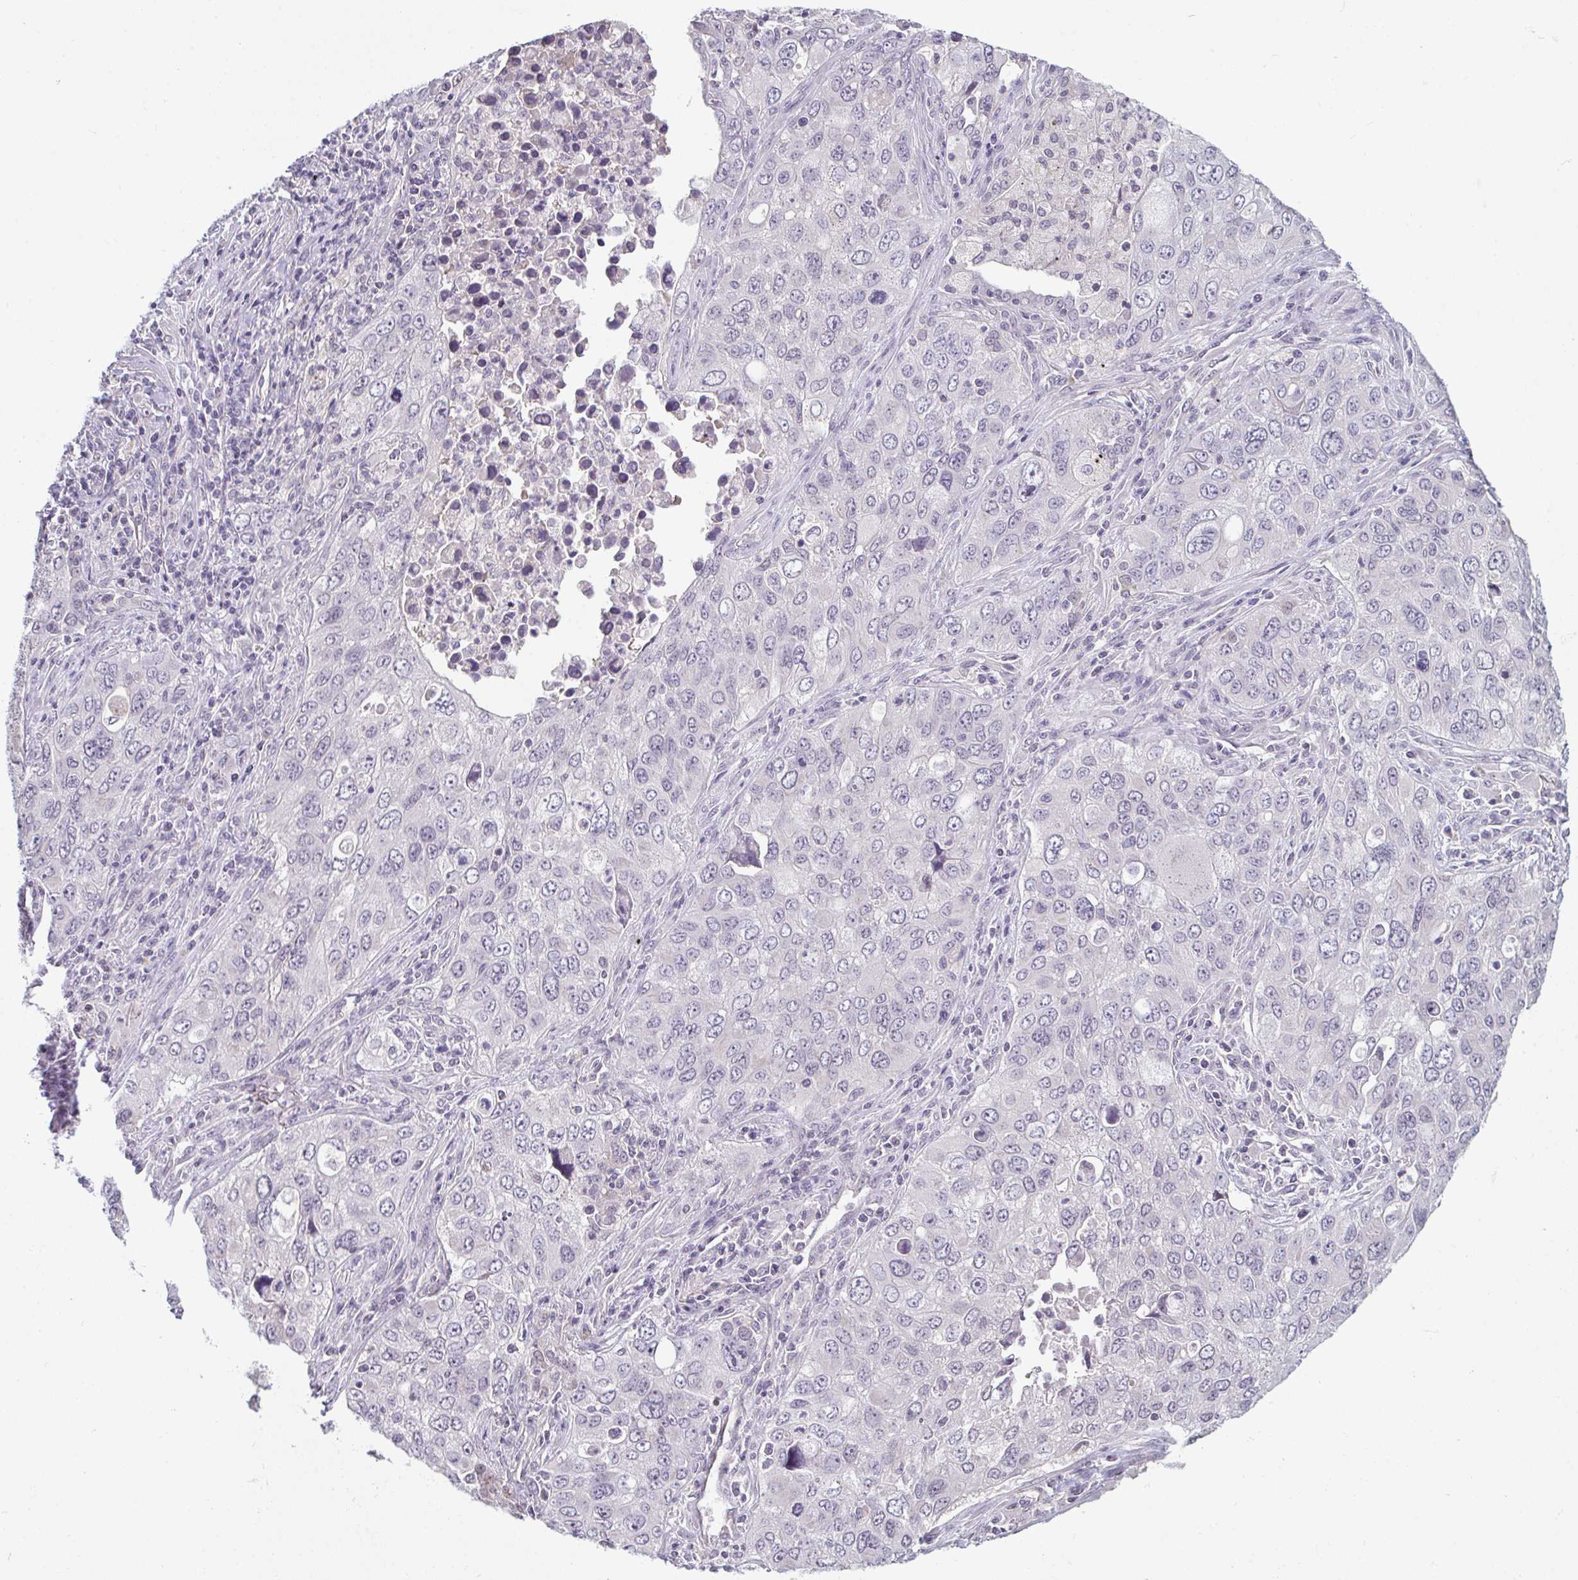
{"staining": {"intensity": "negative", "quantity": "none", "location": "none"}, "tissue": "lung cancer", "cell_type": "Tumor cells", "image_type": "cancer", "snomed": [{"axis": "morphology", "description": "Adenocarcinoma, NOS"}, {"axis": "morphology", "description": "Adenocarcinoma, metastatic, NOS"}, {"axis": "topography", "description": "Lymph node"}, {"axis": "topography", "description": "Lung"}], "caption": "Lung cancer was stained to show a protein in brown. There is no significant positivity in tumor cells. (DAB immunohistochemistry (IHC), high magnification).", "gene": "ZNF214", "patient": {"sex": "female", "age": 42}}